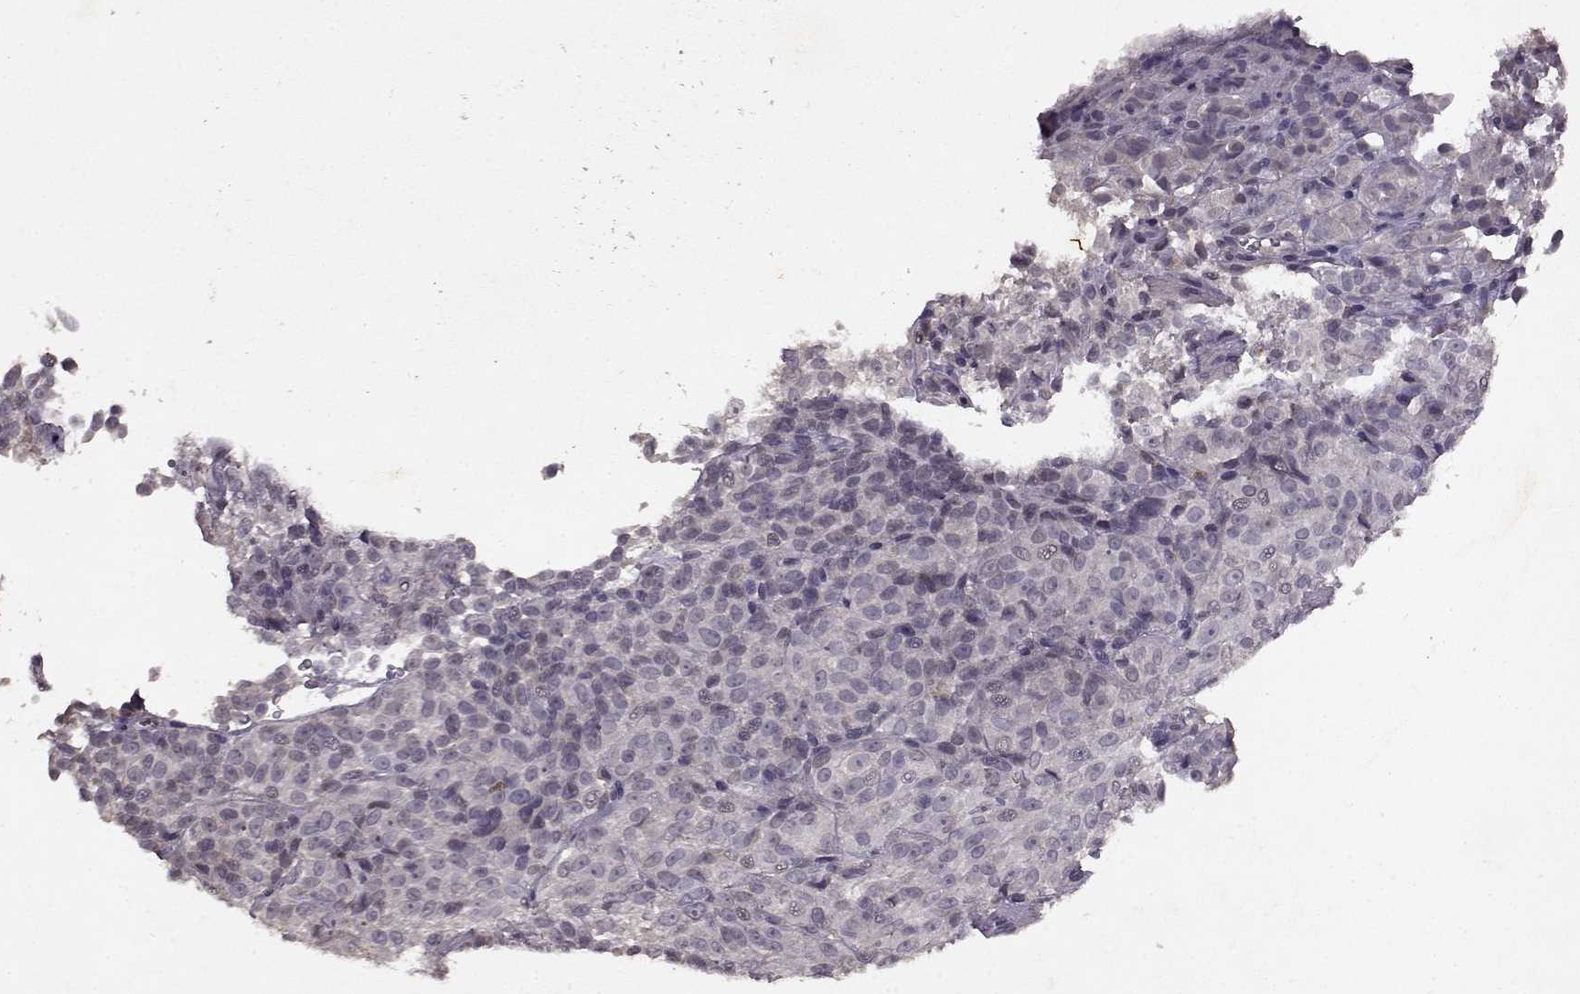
{"staining": {"intensity": "negative", "quantity": "none", "location": "none"}, "tissue": "melanoma", "cell_type": "Tumor cells", "image_type": "cancer", "snomed": [{"axis": "morphology", "description": "Malignant melanoma, Metastatic site"}, {"axis": "topography", "description": "Brain"}], "caption": "This is an immunohistochemistry (IHC) photomicrograph of human malignant melanoma (metastatic site). There is no staining in tumor cells.", "gene": "LHB", "patient": {"sex": "female", "age": 56}}